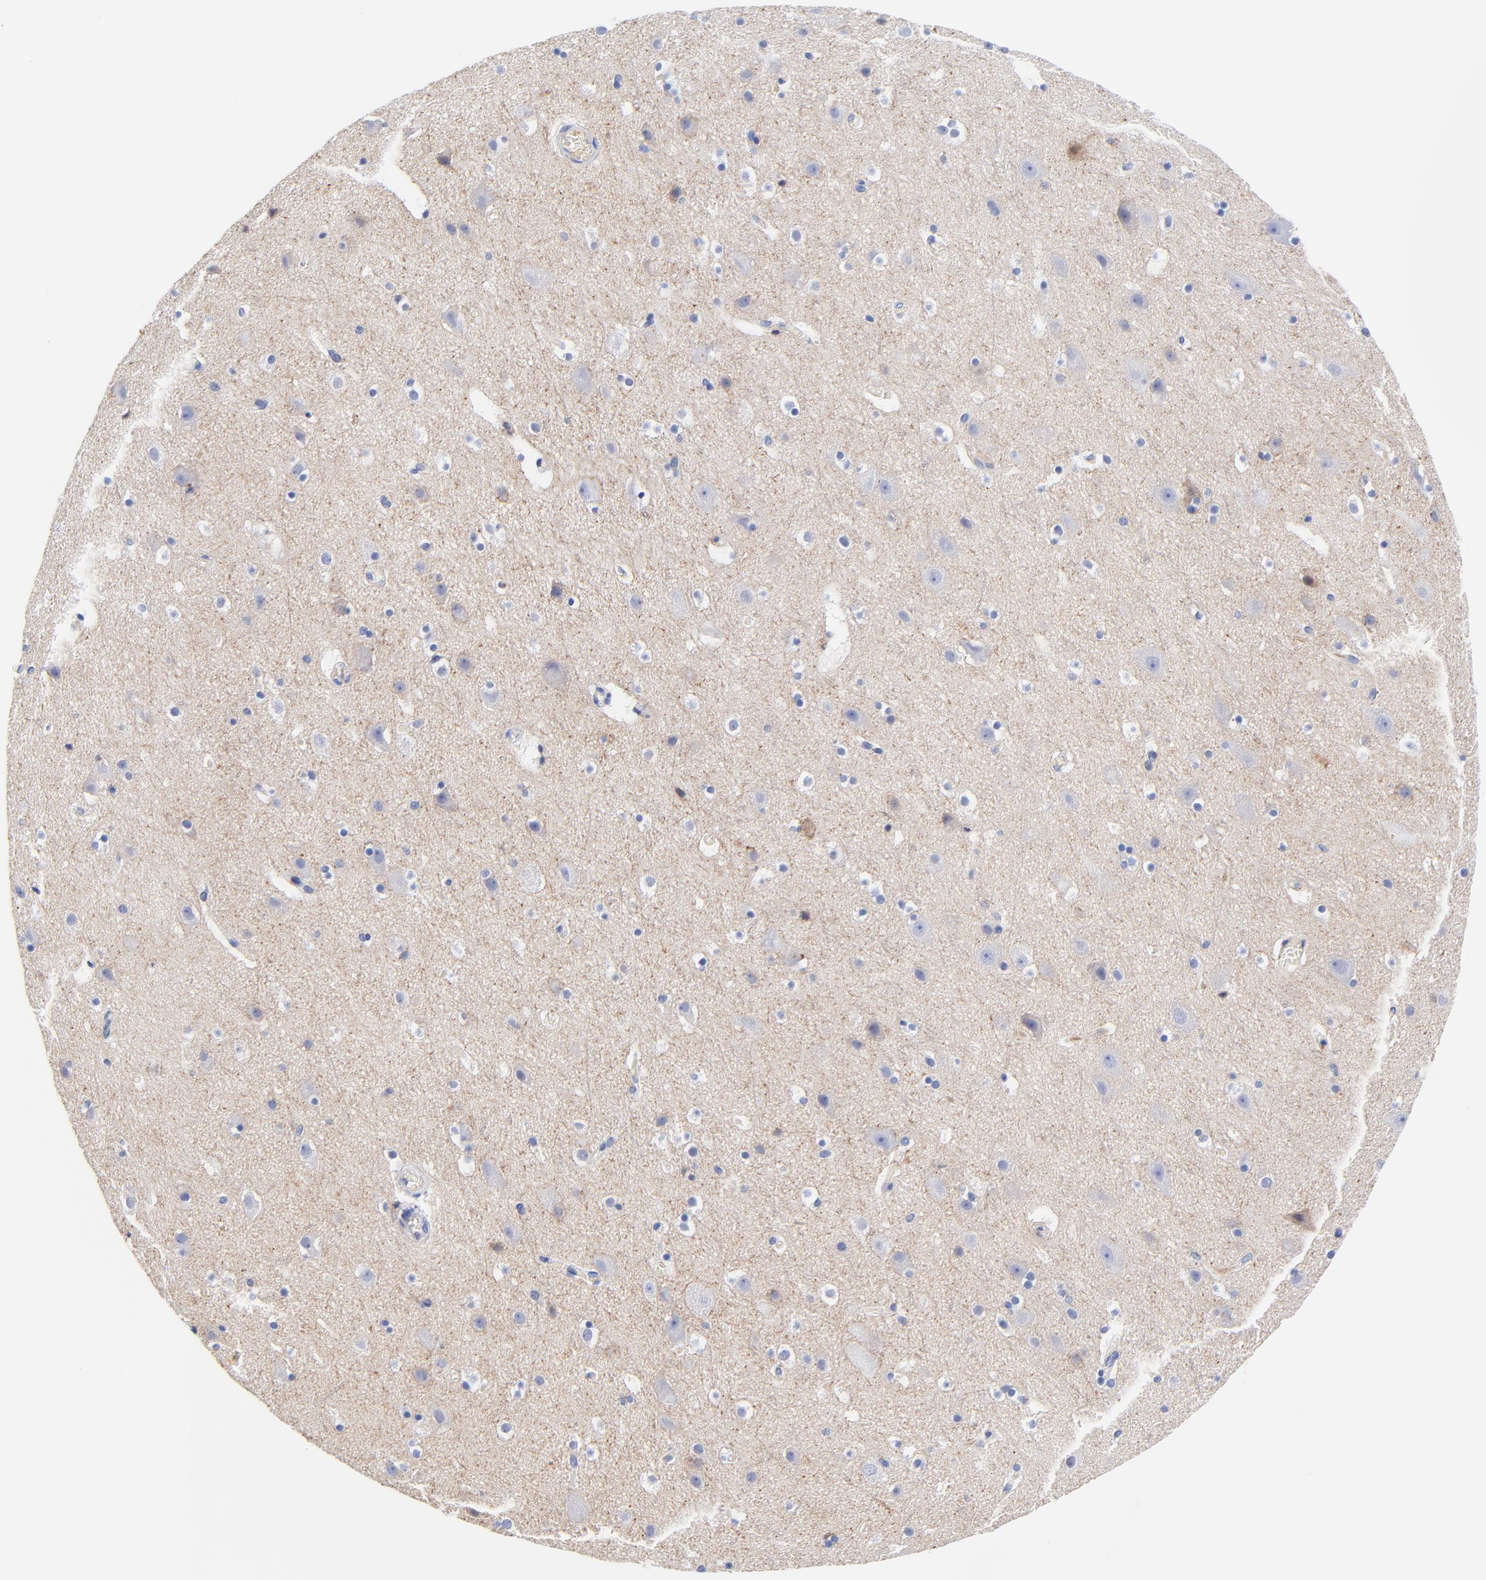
{"staining": {"intensity": "negative", "quantity": "none", "location": "none"}, "tissue": "cerebral cortex", "cell_type": "Endothelial cells", "image_type": "normal", "snomed": [{"axis": "morphology", "description": "Normal tissue, NOS"}, {"axis": "topography", "description": "Cerebral cortex"}], "caption": "DAB immunohistochemical staining of unremarkable human cerebral cortex demonstrates no significant expression in endothelial cells.", "gene": "IGLV3", "patient": {"sex": "male", "age": 45}}